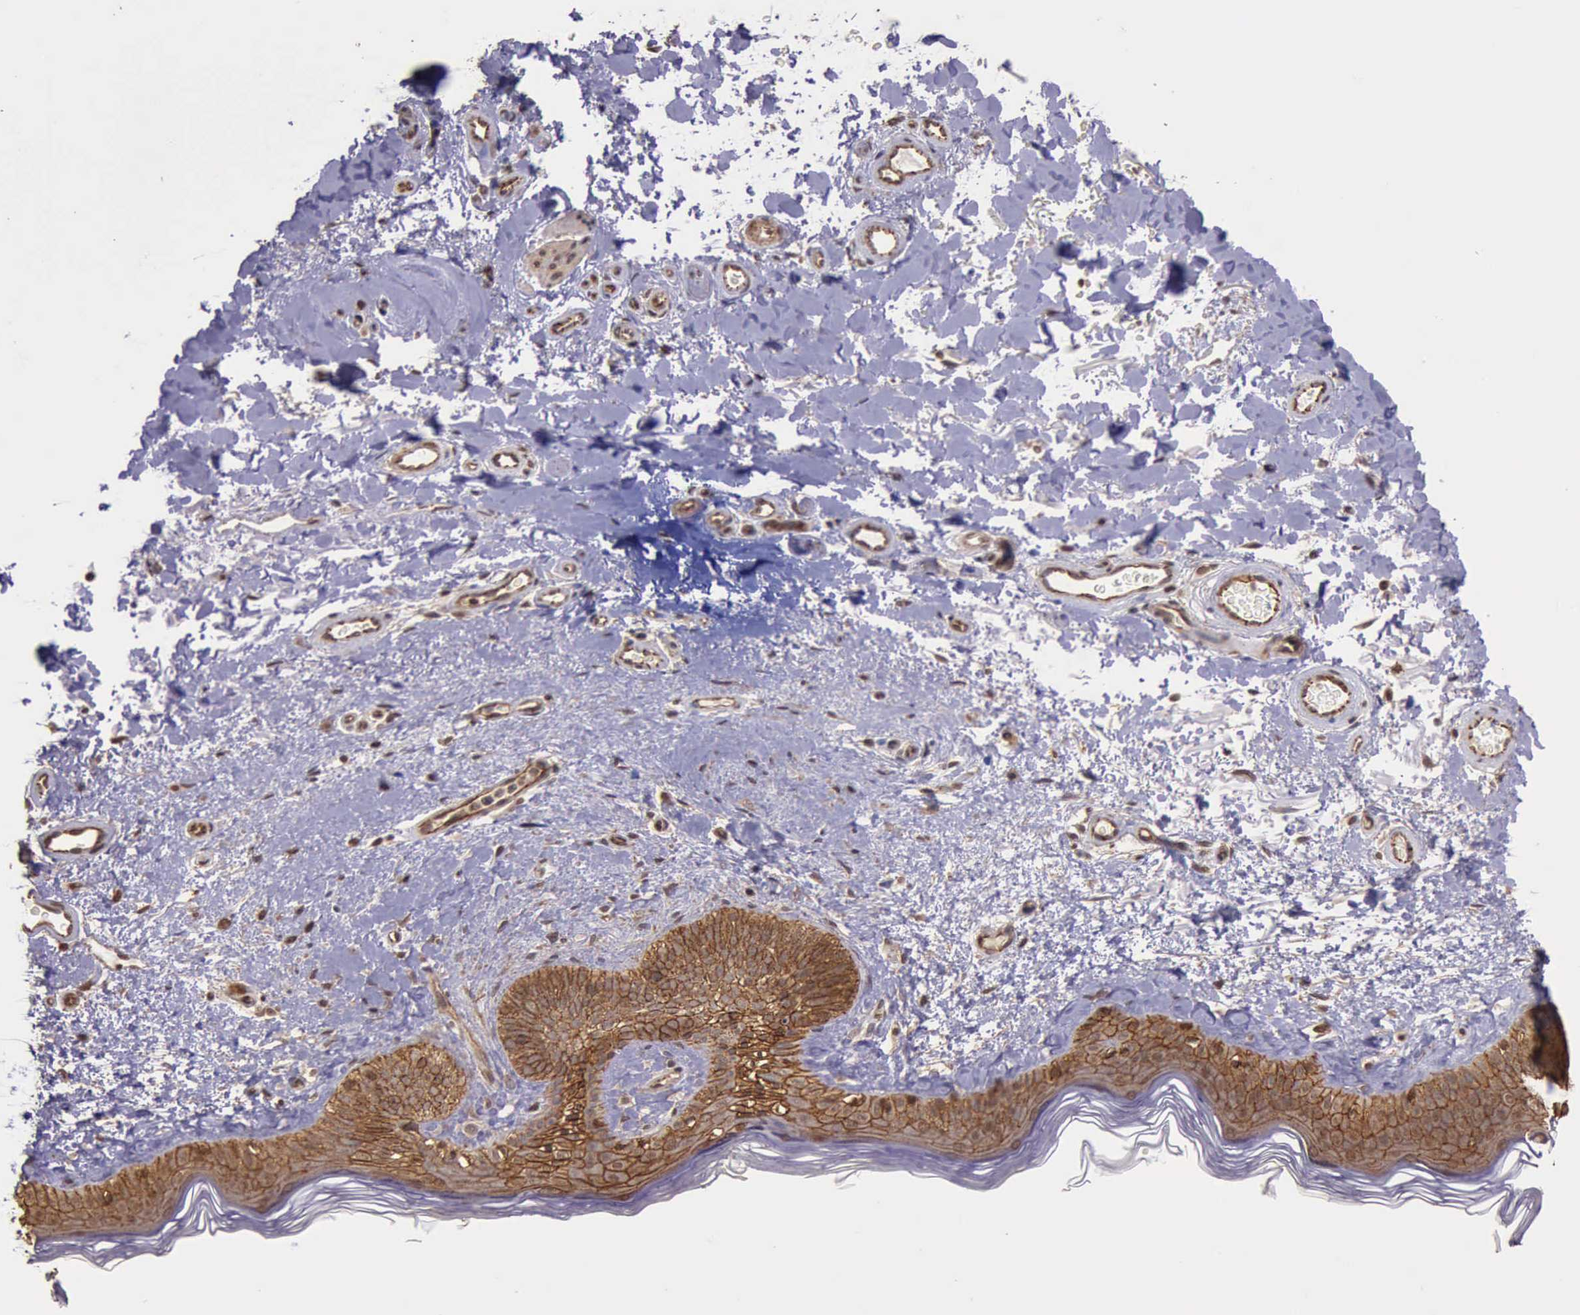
{"staining": {"intensity": "moderate", "quantity": ">75%", "location": "nuclear"}, "tissue": "skin", "cell_type": "Fibroblasts", "image_type": "normal", "snomed": [{"axis": "morphology", "description": "Normal tissue, NOS"}, {"axis": "topography", "description": "Skin"}], "caption": "Immunohistochemistry (IHC) histopathology image of normal skin: skin stained using IHC shows medium levels of moderate protein expression localized specifically in the nuclear of fibroblasts, appearing as a nuclear brown color.", "gene": "CTNNB1", "patient": {"sex": "male", "age": 63}}